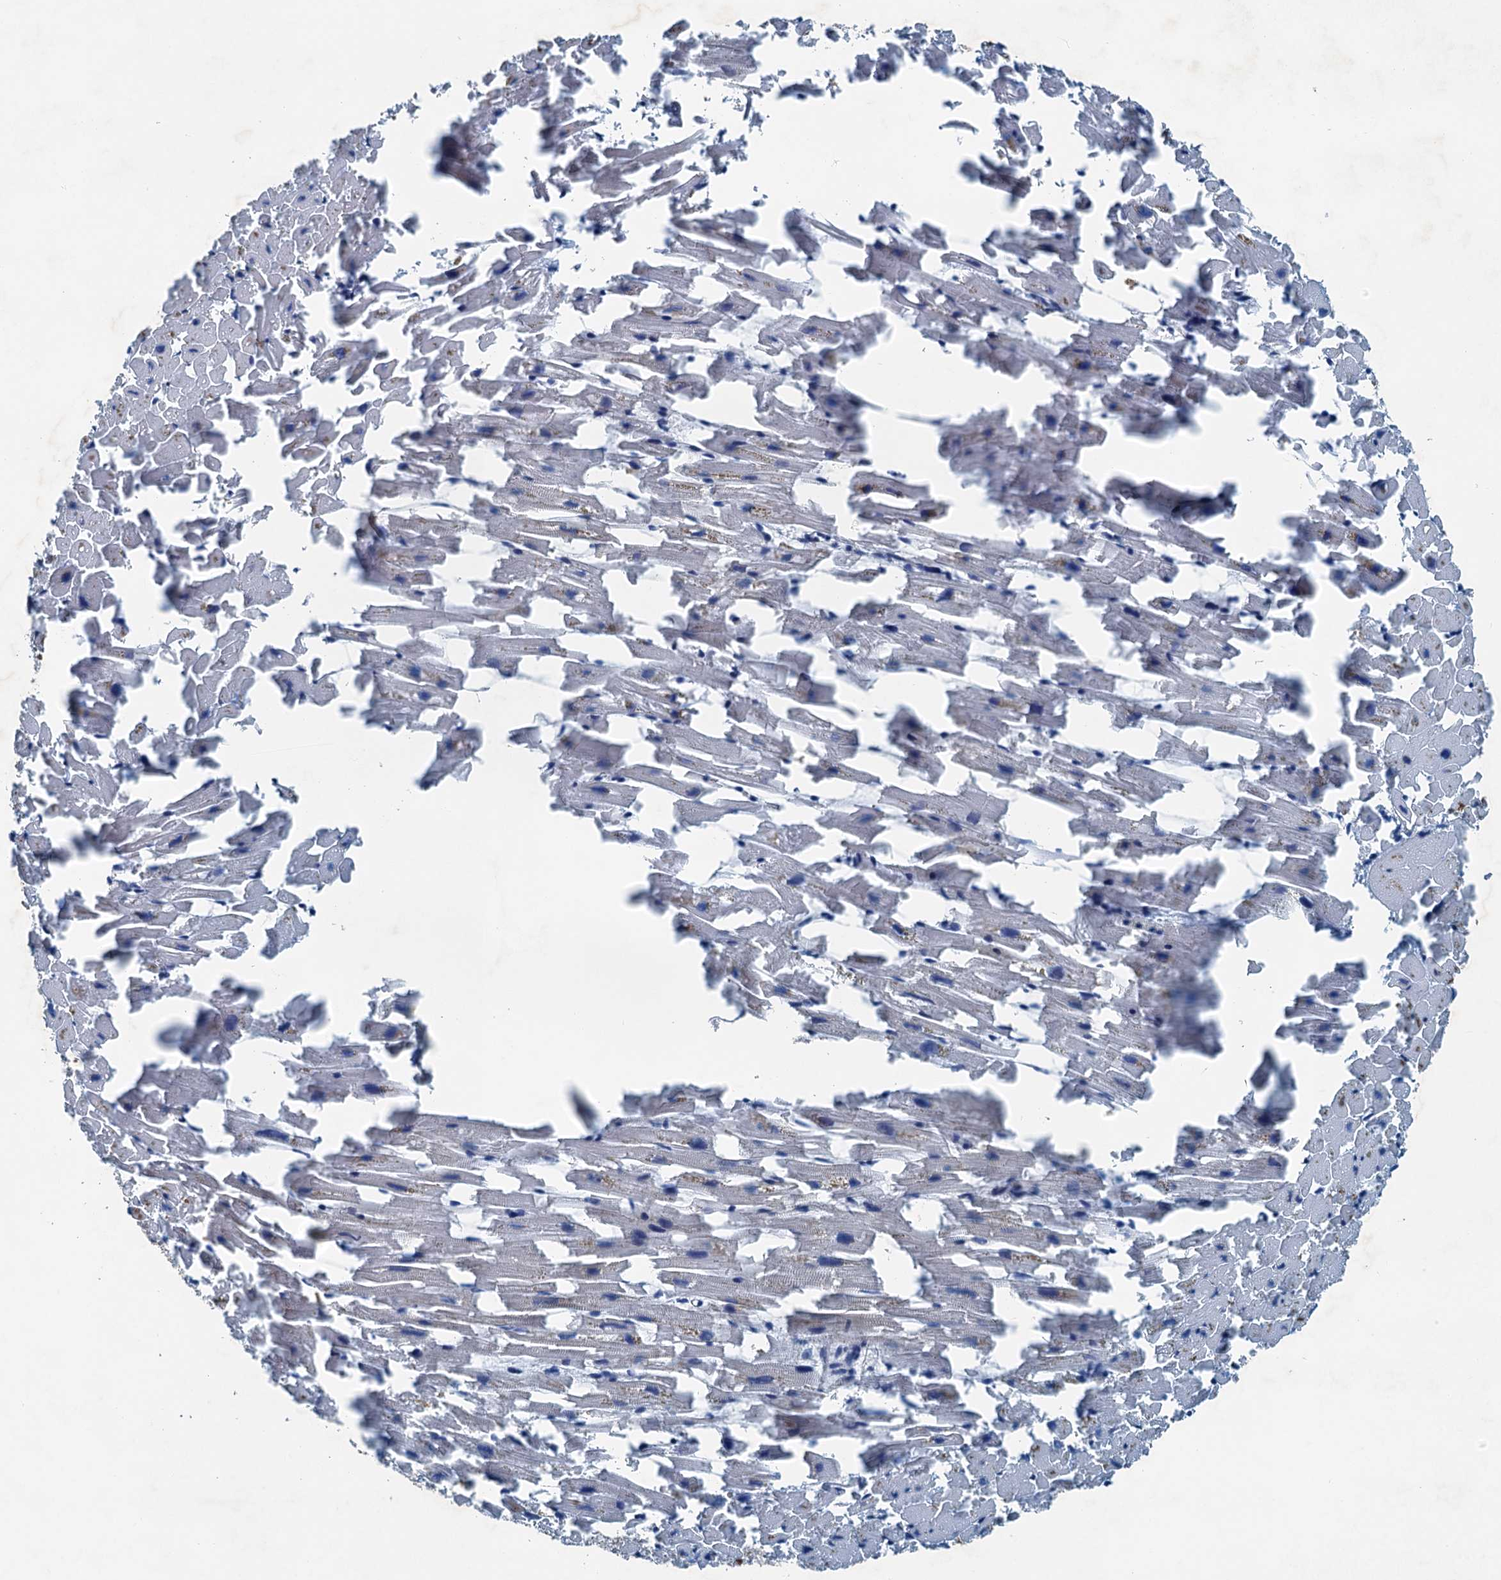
{"staining": {"intensity": "negative", "quantity": "none", "location": "none"}, "tissue": "heart muscle", "cell_type": "Cardiomyocytes", "image_type": "normal", "snomed": [{"axis": "morphology", "description": "Normal tissue, NOS"}, {"axis": "topography", "description": "Heart"}], "caption": "DAB immunohistochemical staining of unremarkable human heart muscle demonstrates no significant staining in cardiomyocytes. (Stains: DAB (3,3'-diaminobenzidine) immunohistochemistry (IHC) with hematoxylin counter stain, Microscopy: brightfield microscopy at high magnification).", "gene": "RAB3IL1", "patient": {"sex": "female", "age": 64}}